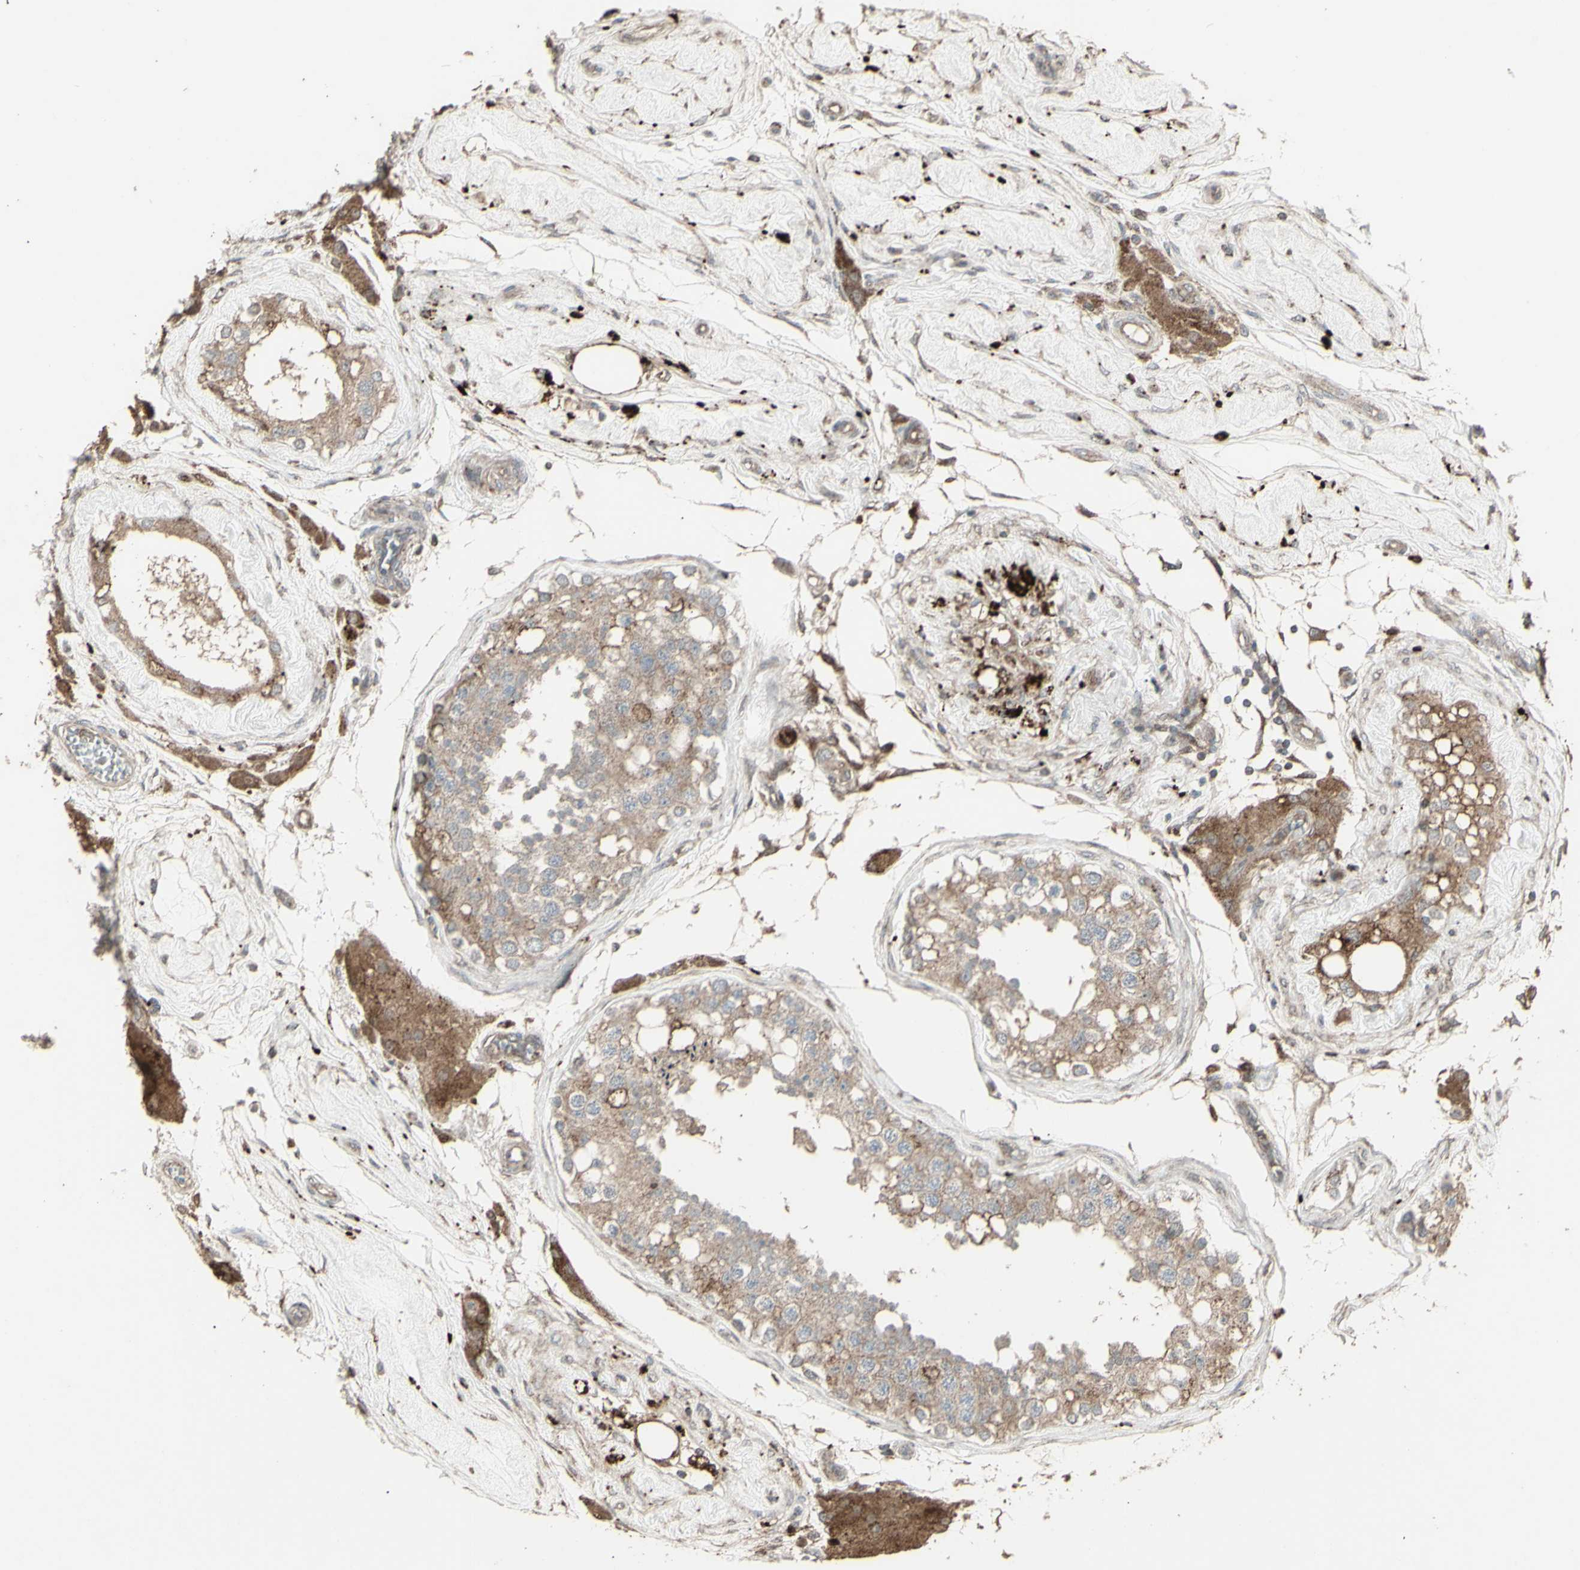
{"staining": {"intensity": "moderate", "quantity": ">75%", "location": "cytoplasmic/membranous"}, "tissue": "testis", "cell_type": "Cells in seminiferous ducts", "image_type": "normal", "snomed": [{"axis": "morphology", "description": "Normal tissue, NOS"}, {"axis": "topography", "description": "Testis"}], "caption": "Protein expression analysis of benign human testis reveals moderate cytoplasmic/membranous expression in approximately >75% of cells in seminiferous ducts.", "gene": "RNASEL", "patient": {"sex": "male", "age": 68}}